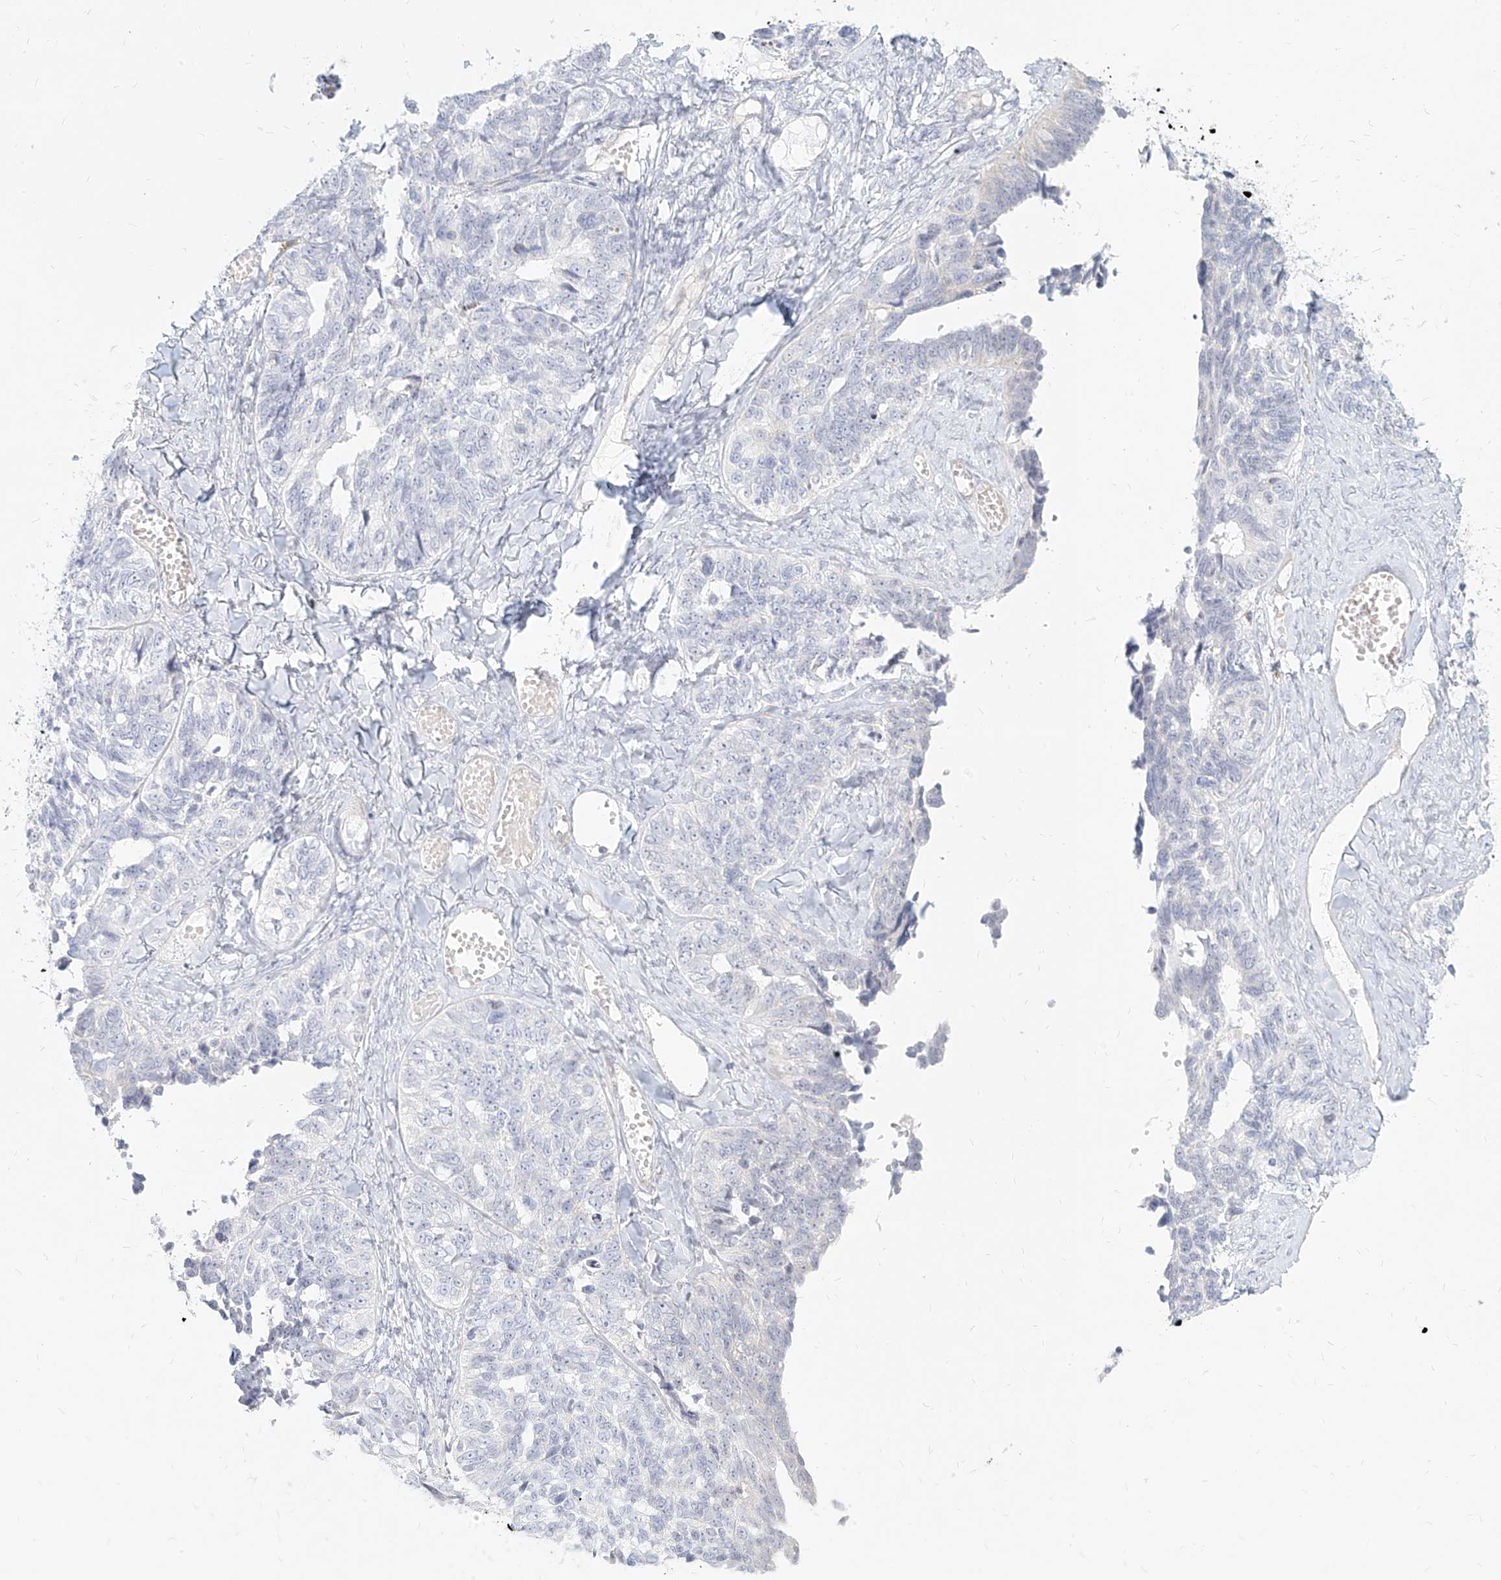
{"staining": {"intensity": "negative", "quantity": "none", "location": "none"}, "tissue": "ovarian cancer", "cell_type": "Tumor cells", "image_type": "cancer", "snomed": [{"axis": "morphology", "description": "Cystadenocarcinoma, serous, NOS"}, {"axis": "topography", "description": "Ovary"}], "caption": "Human serous cystadenocarcinoma (ovarian) stained for a protein using immunohistochemistry (IHC) exhibits no positivity in tumor cells.", "gene": "ITPKB", "patient": {"sex": "female", "age": 79}}